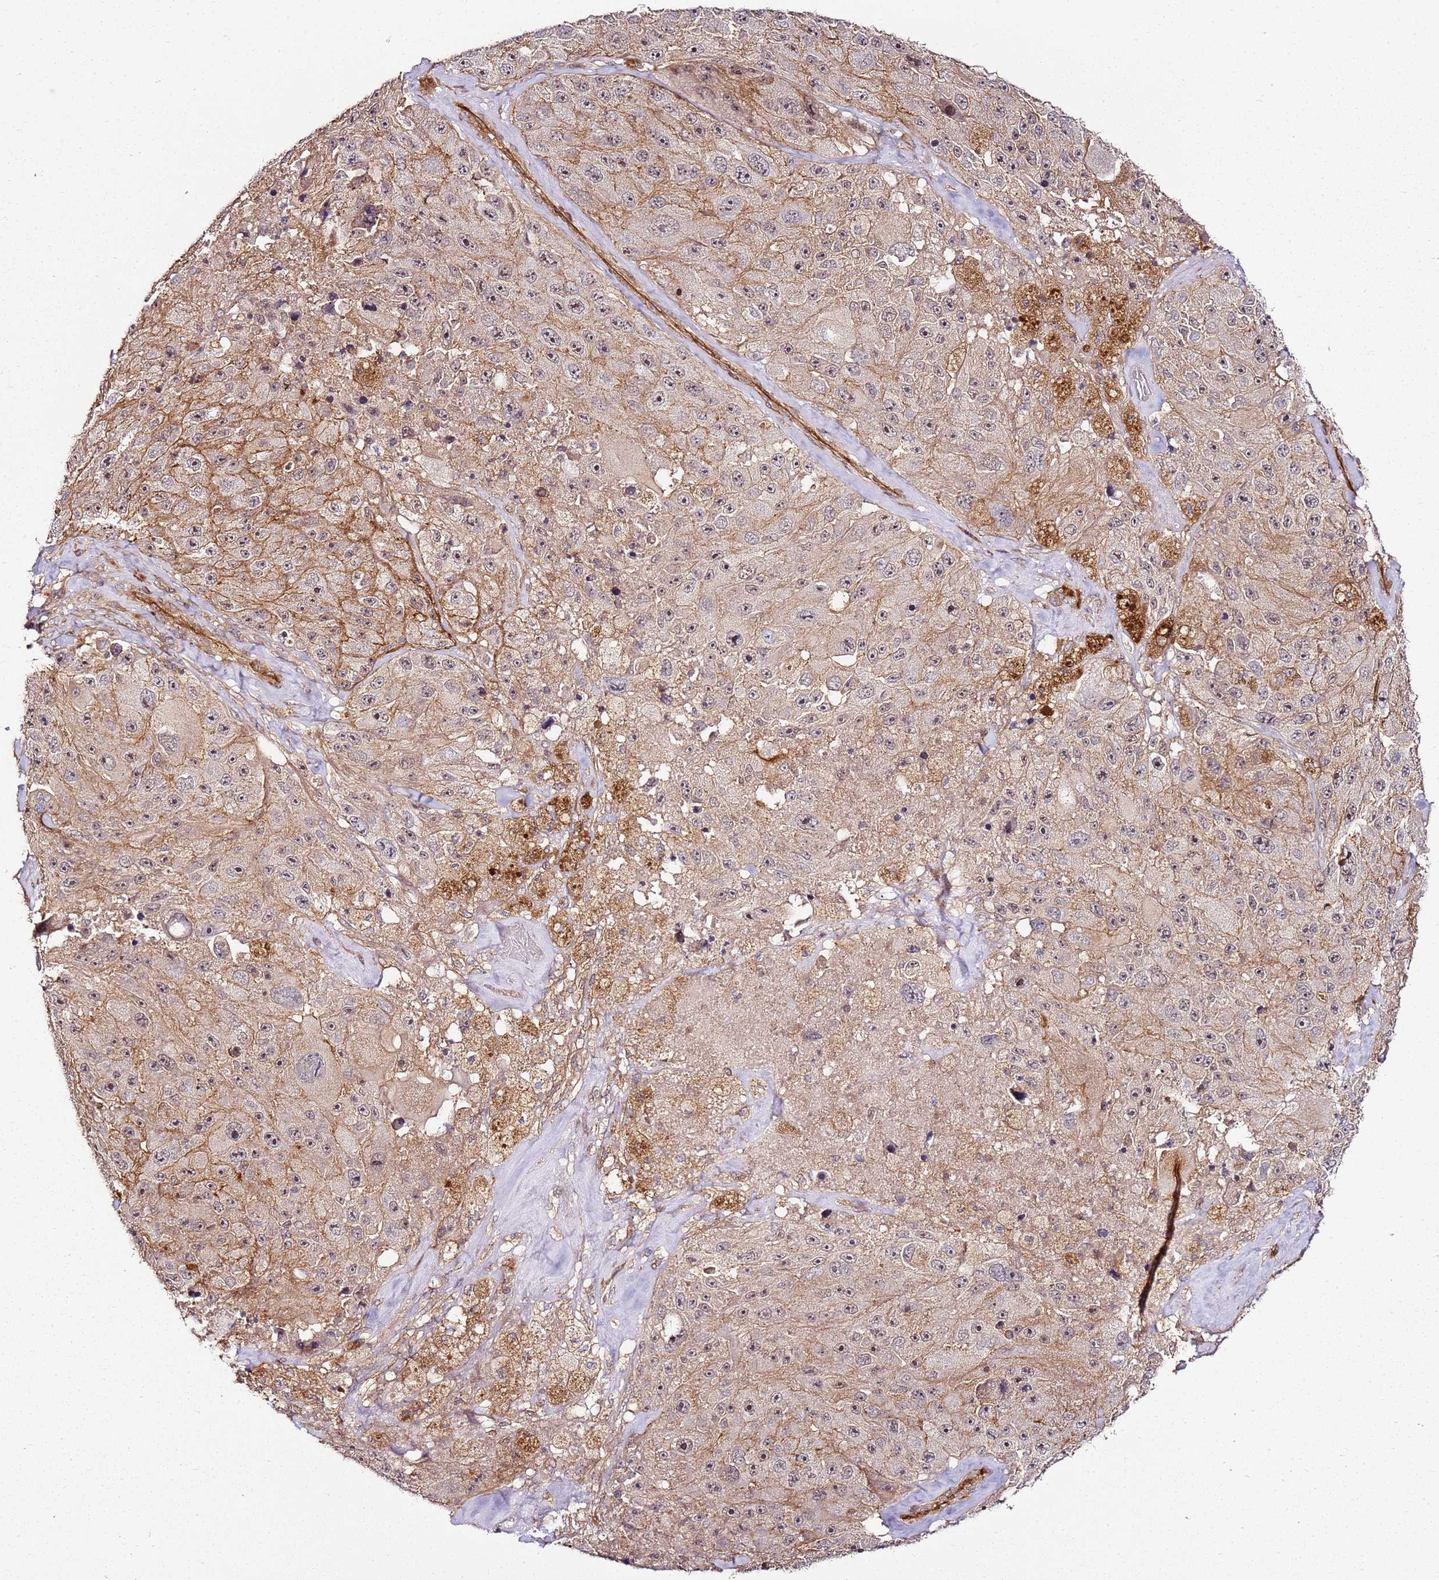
{"staining": {"intensity": "weak", "quantity": ">75%", "location": "cytoplasmic/membranous"}, "tissue": "melanoma", "cell_type": "Tumor cells", "image_type": "cancer", "snomed": [{"axis": "morphology", "description": "Malignant melanoma, Metastatic site"}, {"axis": "topography", "description": "Lymph node"}], "caption": "Protein analysis of malignant melanoma (metastatic site) tissue demonstrates weak cytoplasmic/membranous positivity in approximately >75% of tumor cells.", "gene": "CCNYL1", "patient": {"sex": "male", "age": 62}}